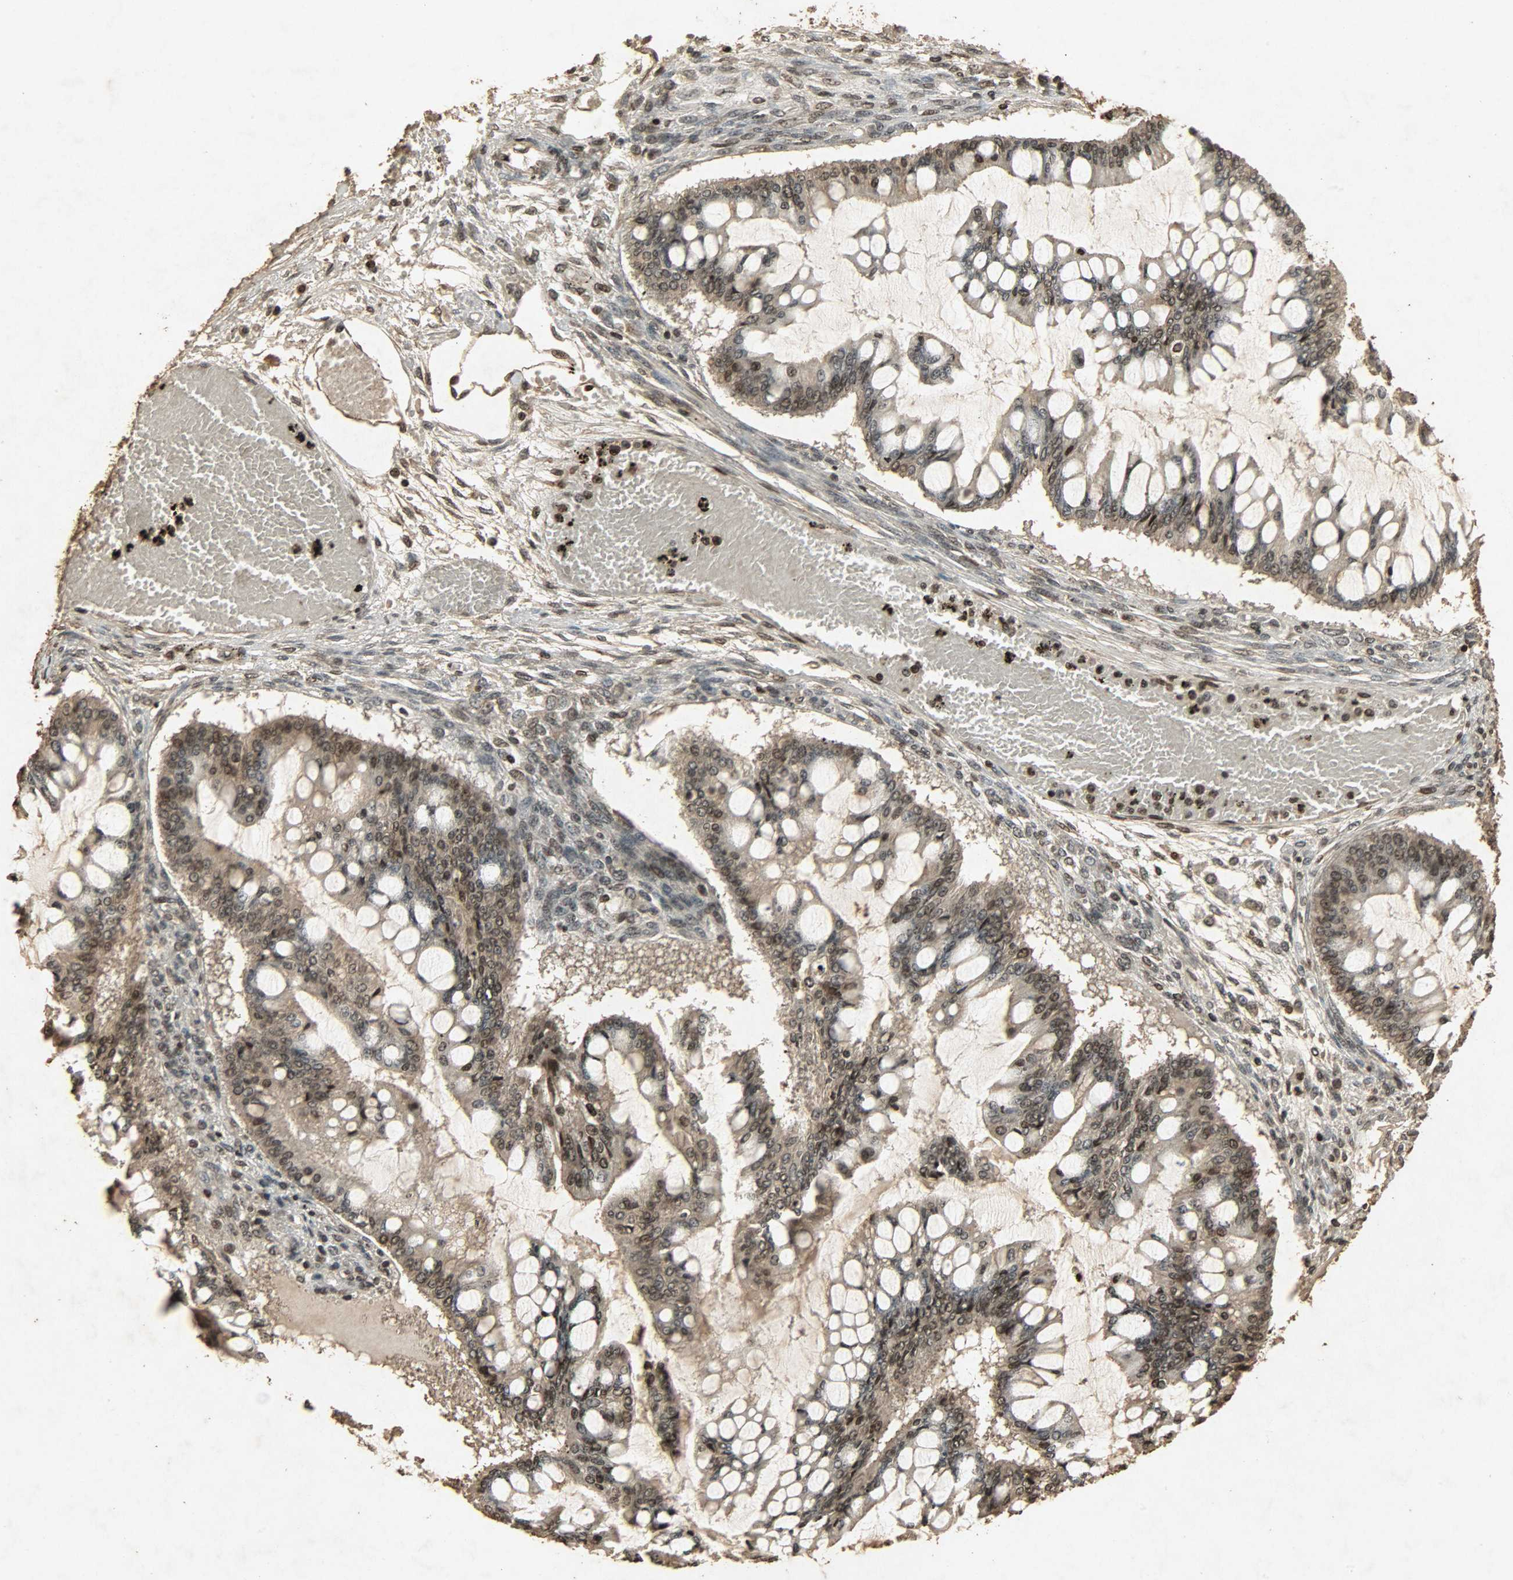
{"staining": {"intensity": "strong", "quantity": ">75%", "location": "cytoplasmic/membranous,nuclear"}, "tissue": "ovarian cancer", "cell_type": "Tumor cells", "image_type": "cancer", "snomed": [{"axis": "morphology", "description": "Cystadenocarcinoma, mucinous, NOS"}, {"axis": "topography", "description": "Ovary"}], "caption": "Ovarian cancer stained for a protein exhibits strong cytoplasmic/membranous and nuclear positivity in tumor cells.", "gene": "PPP3R1", "patient": {"sex": "female", "age": 73}}